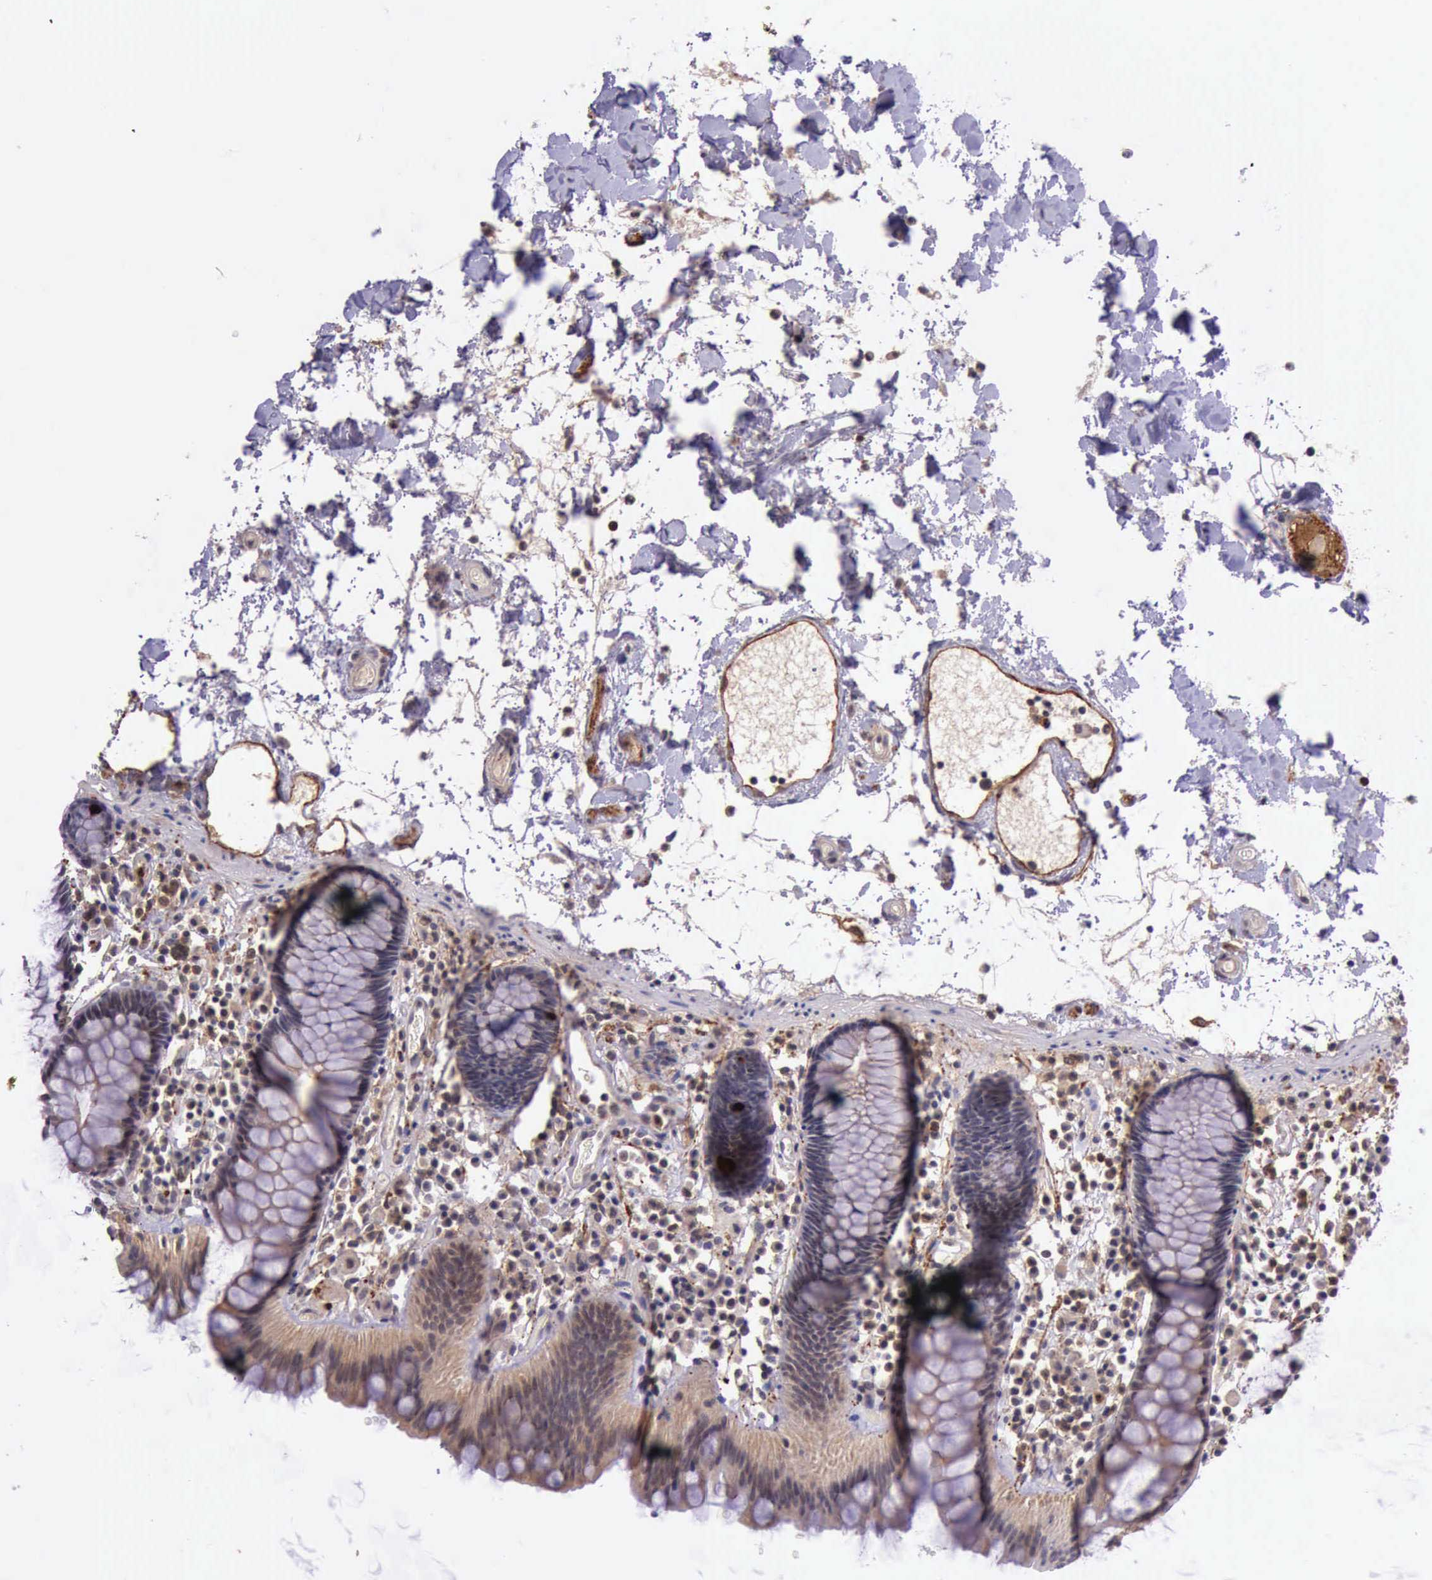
{"staining": {"intensity": "moderate", "quantity": ">75%", "location": "cytoplasmic/membranous"}, "tissue": "colon", "cell_type": "Endothelial cells", "image_type": "normal", "snomed": [{"axis": "morphology", "description": "Normal tissue, NOS"}, {"axis": "topography", "description": "Colon"}], "caption": "Immunohistochemistry (IHC) photomicrograph of benign human colon stained for a protein (brown), which reveals medium levels of moderate cytoplasmic/membranous positivity in approximately >75% of endothelial cells.", "gene": "PRICKLE3", "patient": {"sex": "female", "age": 78}}